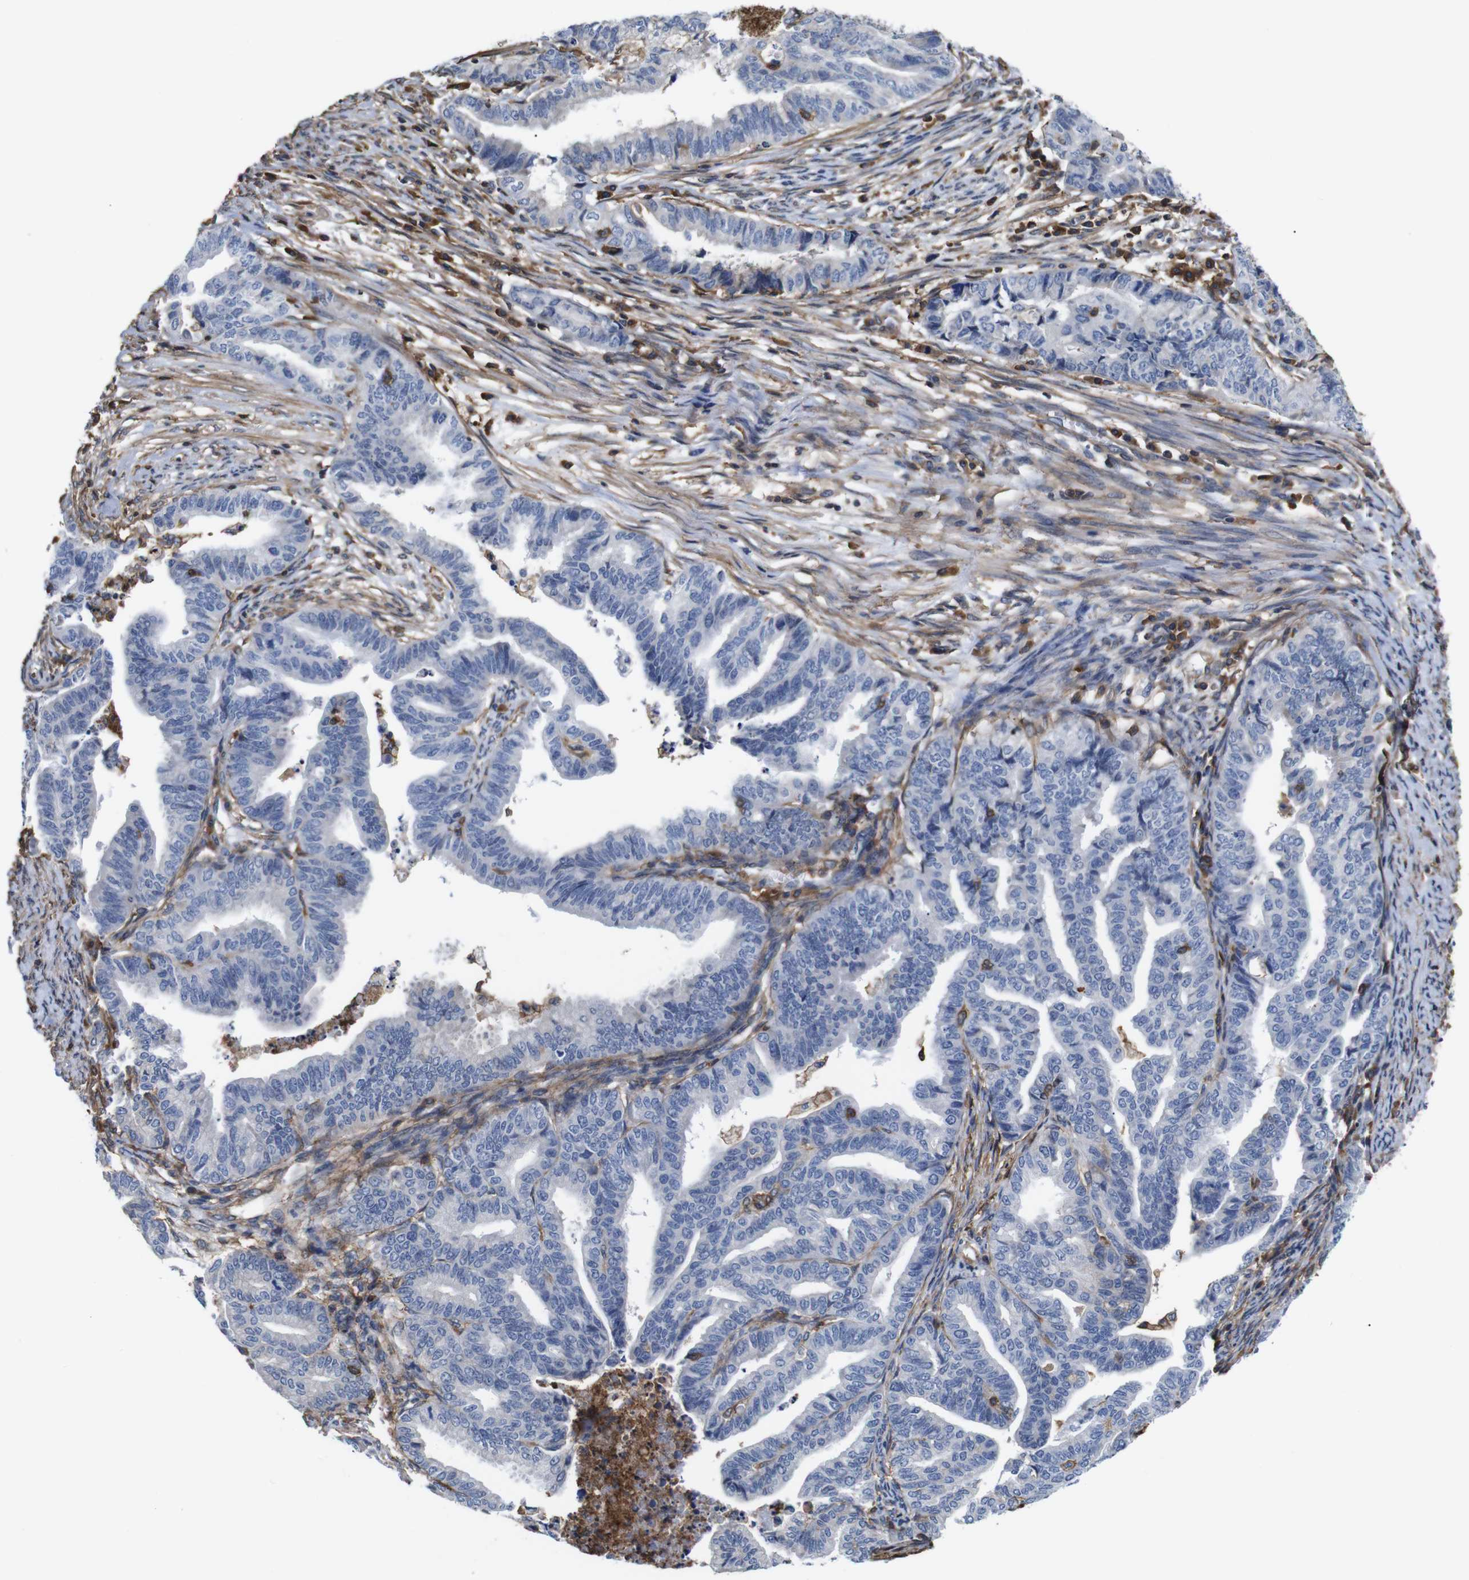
{"staining": {"intensity": "negative", "quantity": "none", "location": "none"}, "tissue": "endometrial cancer", "cell_type": "Tumor cells", "image_type": "cancer", "snomed": [{"axis": "morphology", "description": "Adenocarcinoma, NOS"}, {"axis": "topography", "description": "Endometrium"}], "caption": "Human adenocarcinoma (endometrial) stained for a protein using IHC reveals no positivity in tumor cells.", "gene": "PI4KA", "patient": {"sex": "female", "age": 79}}